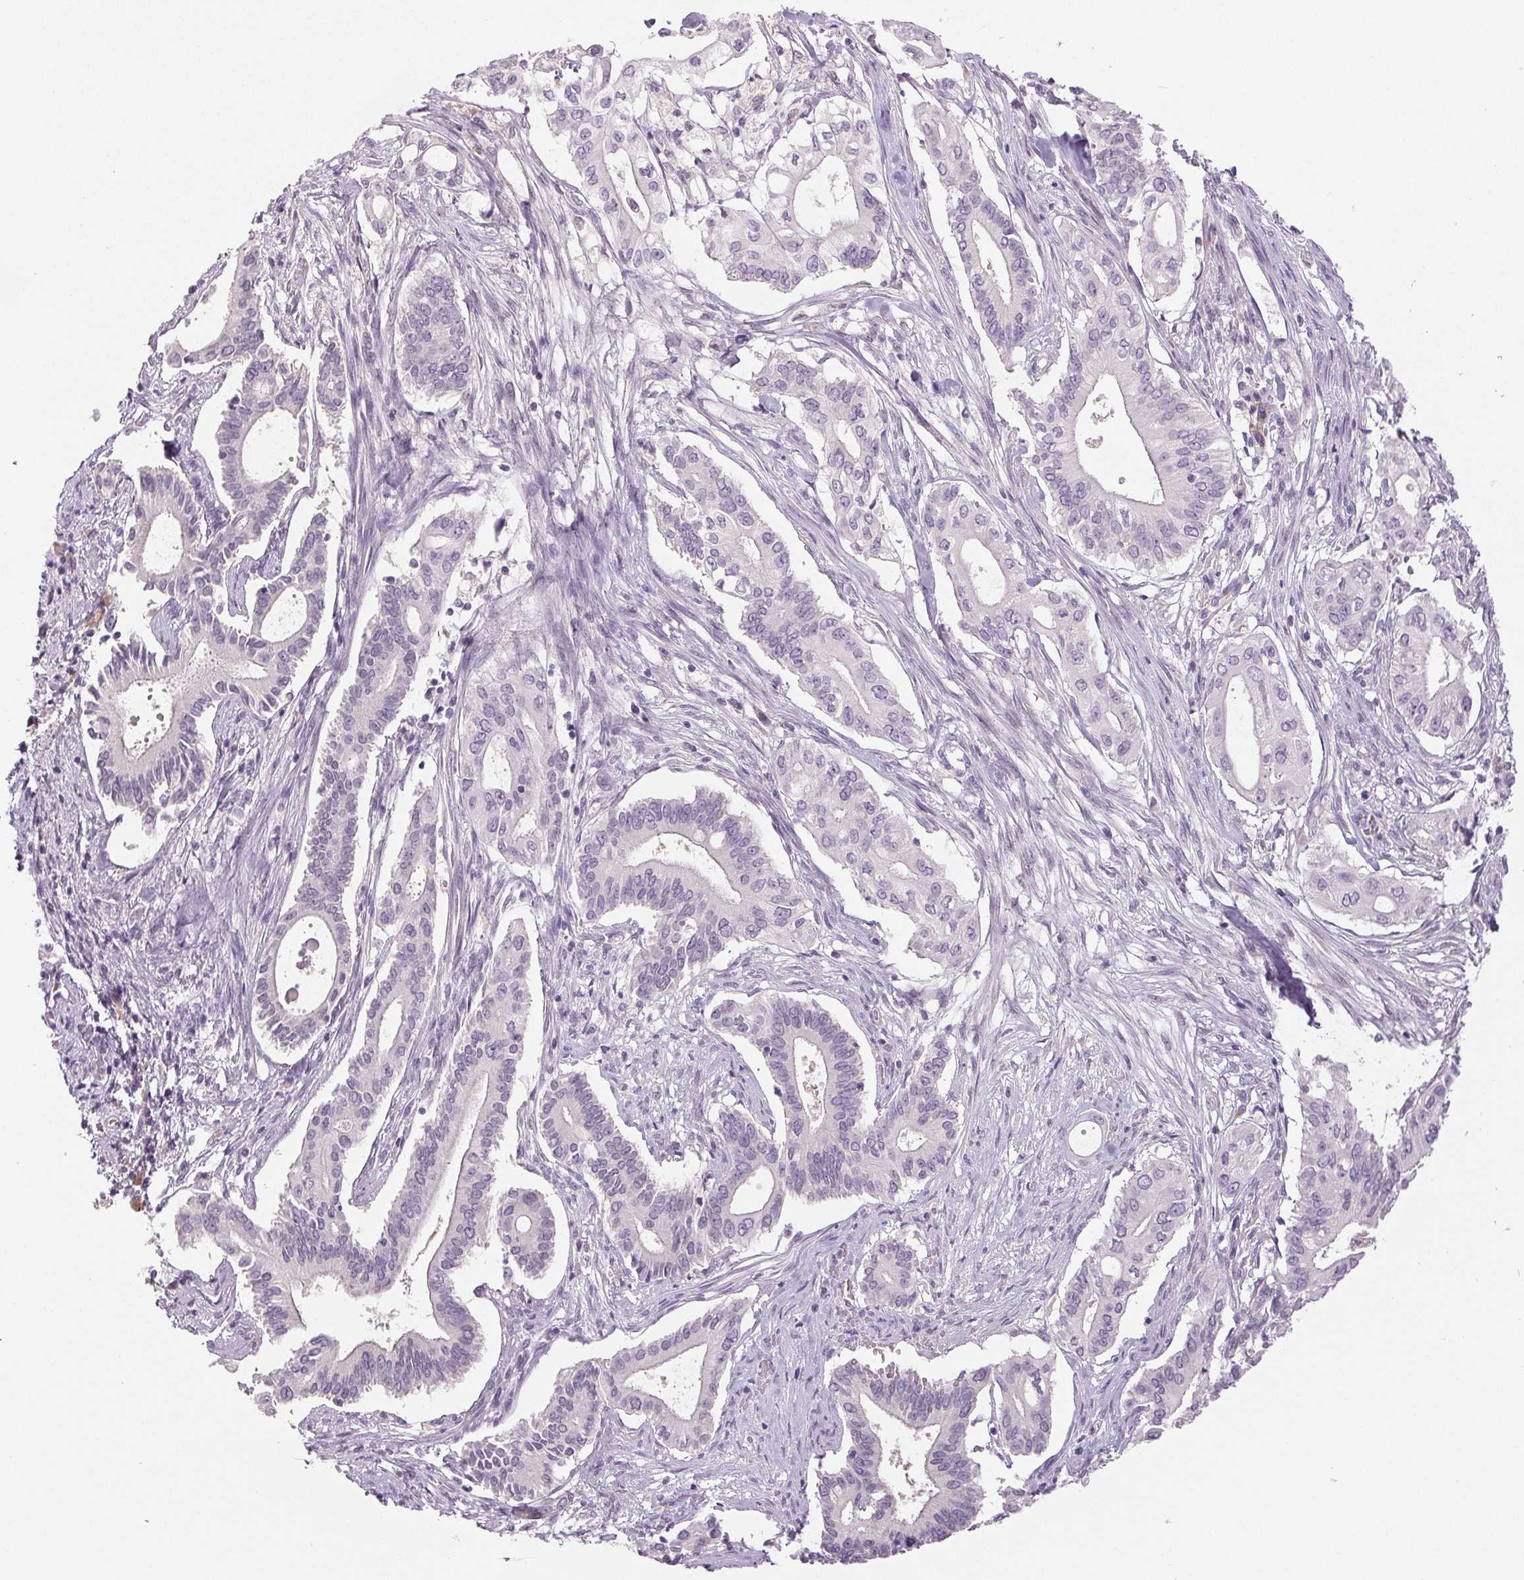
{"staining": {"intensity": "negative", "quantity": "none", "location": "none"}, "tissue": "pancreatic cancer", "cell_type": "Tumor cells", "image_type": "cancer", "snomed": [{"axis": "morphology", "description": "Adenocarcinoma, NOS"}, {"axis": "topography", "description": "Pancreas"}], "caption": "Adenocarcinoma (pancreatic) stained for a protein using immunohistochemistry (IHC) demonstrates no staining tumor cells.", "gene": "DNAJC6", "patient": {"sex": "female", "age": 68}}